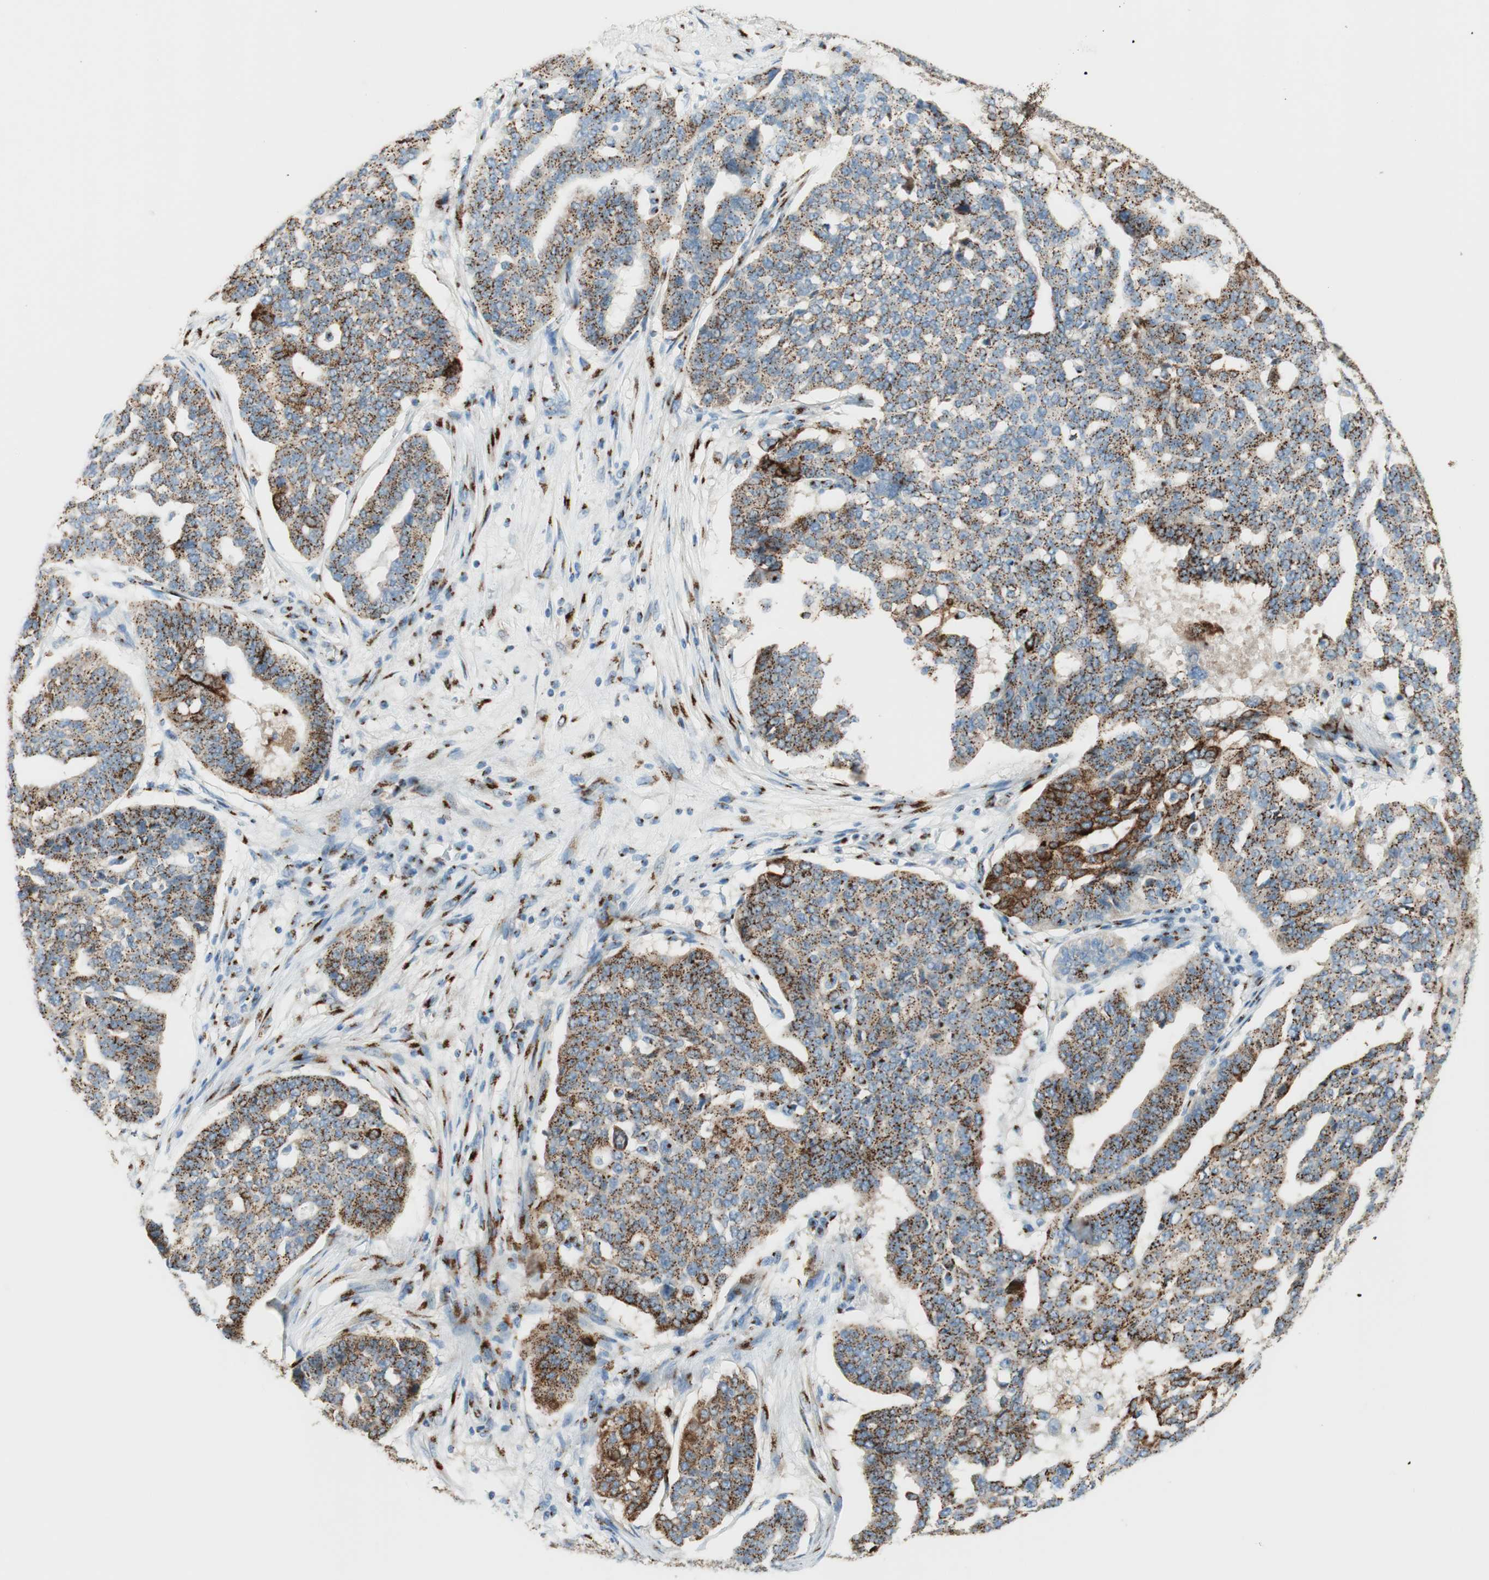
{"staining": {"intensity": "strong", "quantity": ">75%", "location": "cytoplasmic/membranous"}, "tissue": "ovarian cancer", "cell_type": "Tumor cells", "image_type": "cancer", "snomed": [{"axis": "morphology", "description": "Cystadenocarcinoma, serous, NOS"}, {"axis": "topography", "description": "Ovary"}], "caption": "This photomicrograph reveals IHC staining of human ovarian cancer (serous cystadenocarcinoma), with high strong cytoplasmic/membranous expression in about >75% of tumor cells.", "gene": "GOLGB1", "patient": {"sex": "female", "age": 59}}